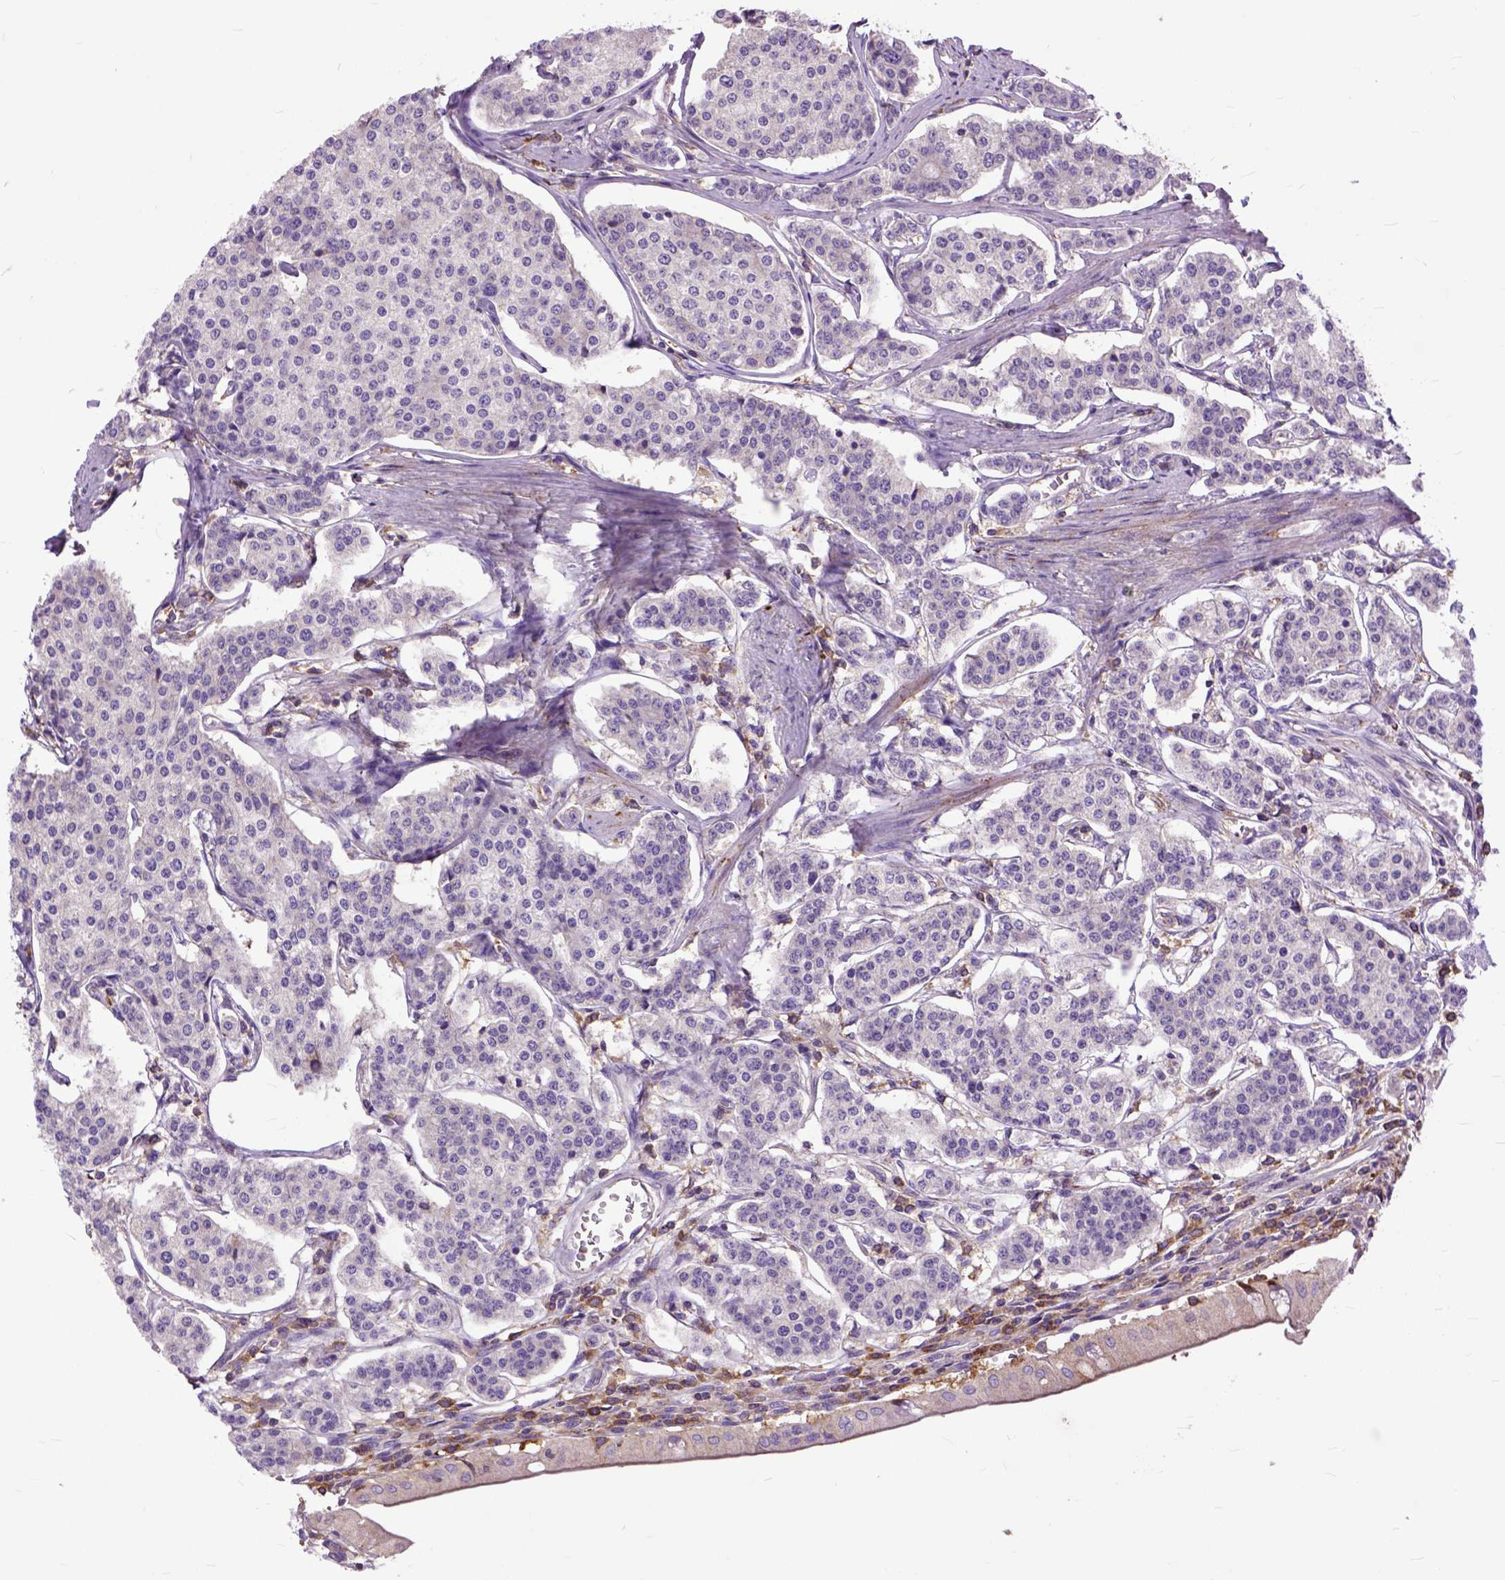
{"staining": {"intensity": "weak", "quantity": "<25%", "location": "cytoplasmic/membranous"}, "tissue": "carcinoid", "cell_type": "Tumor cells", "image_type": "cancer", "snomed": [{"axis": "morphology", "description": "Carcinoid, malignant, NOS"}, {"axis": "topography", "description": "Small intestine"}], "caption": "Carcinoid was stained to show a protein in brown. There is no significant expression in tumor cells.", "gene": "NAMPT", "patient": {"sex": "female", "age": 65}}